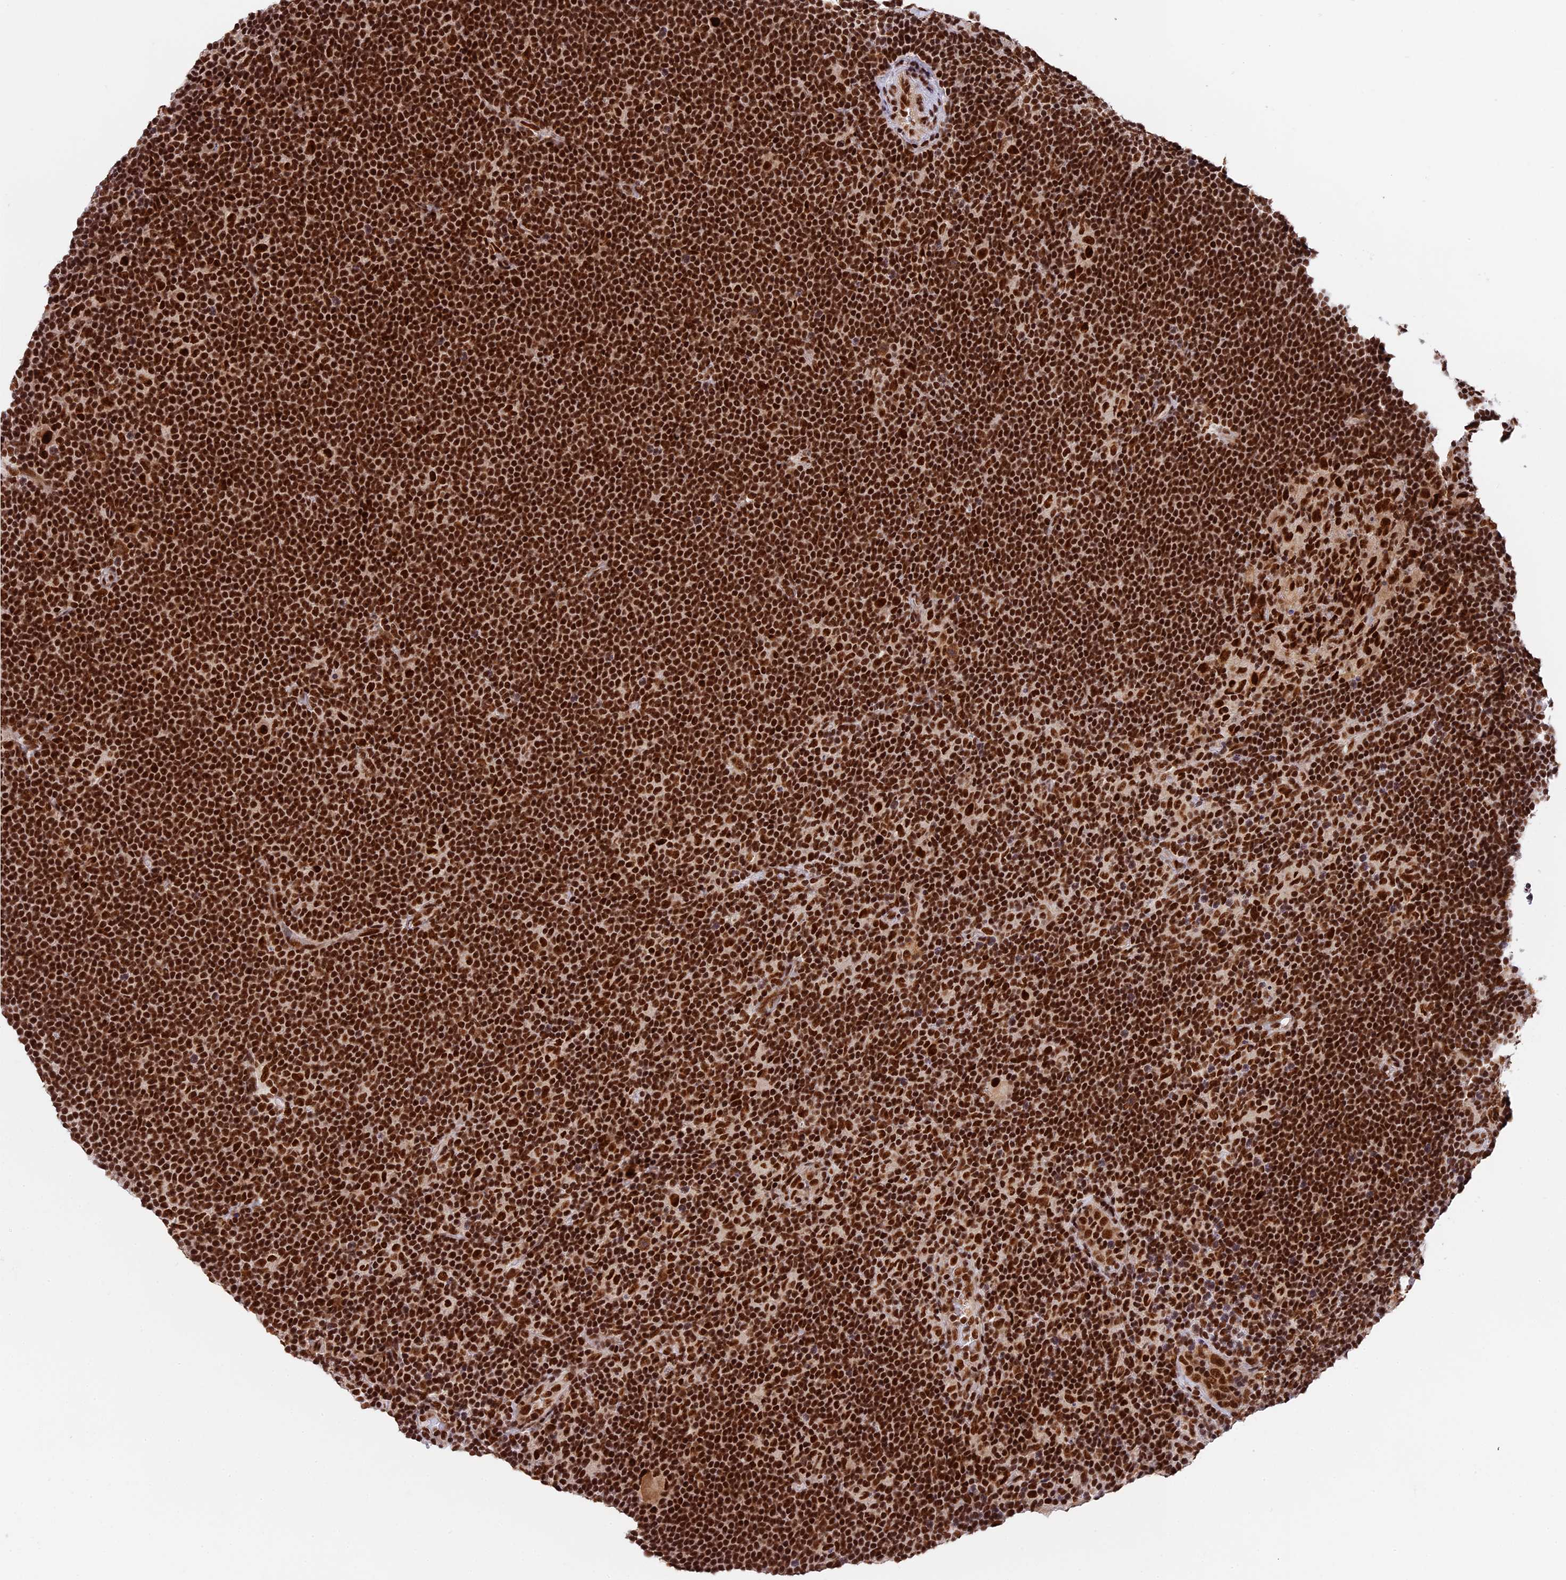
{"staining": {"intensity": "strong", "quantity": ">75%", "location": "nuclear"}, "tissue": "lymphoma", "cell_type": "Tumor cells", "image_type": "cancer", "snomed": [{"axis": "morphology", "description": "Hodgkin's disease, NOS"}, {"axis": "topography", "description": "Lymph node"}], "caption": "Protein staining reveals strong nuclear positivity in about >75% of tumor cells in lymphoma.", "gene": "RAMAC", "patient": {"sex": "female", "age": 57}}